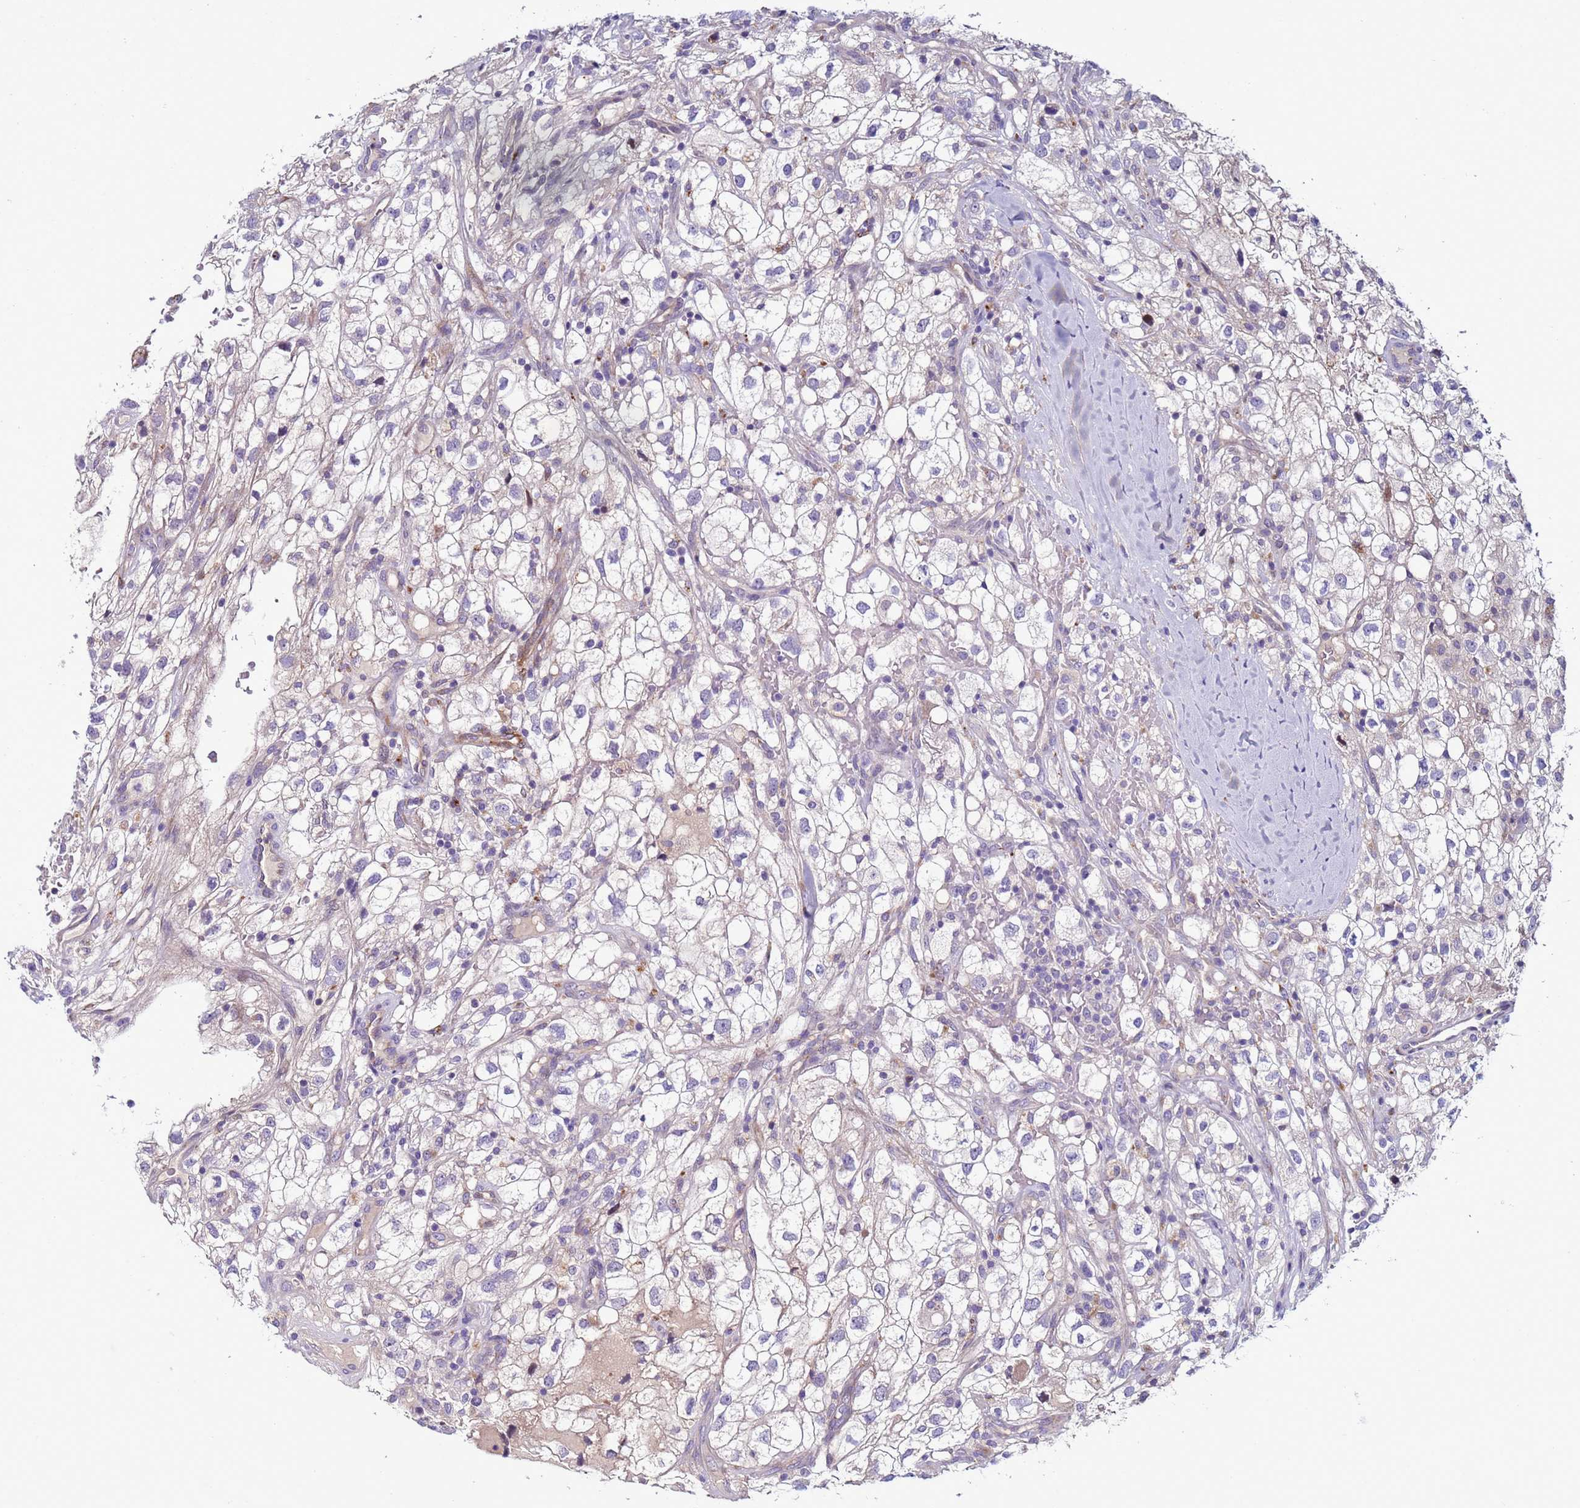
{"staining": {"intensity": "negative", "quantity": "none", "location": "none"}, "tissue": "renal cancer", "cell_type": "Tumor cells", "image_type": "cancer", "snomed": [{"axis": "morphology", "description": "Adenocarcinoma, NOS"}, {"axis": "topography", "description": "Kidney"}], "caption": "Tumor cells are negative for protein expression in human adenocarcinoma (renal).", "gene": "NAT2", "patient": {"sex": "male", "age": 59}}